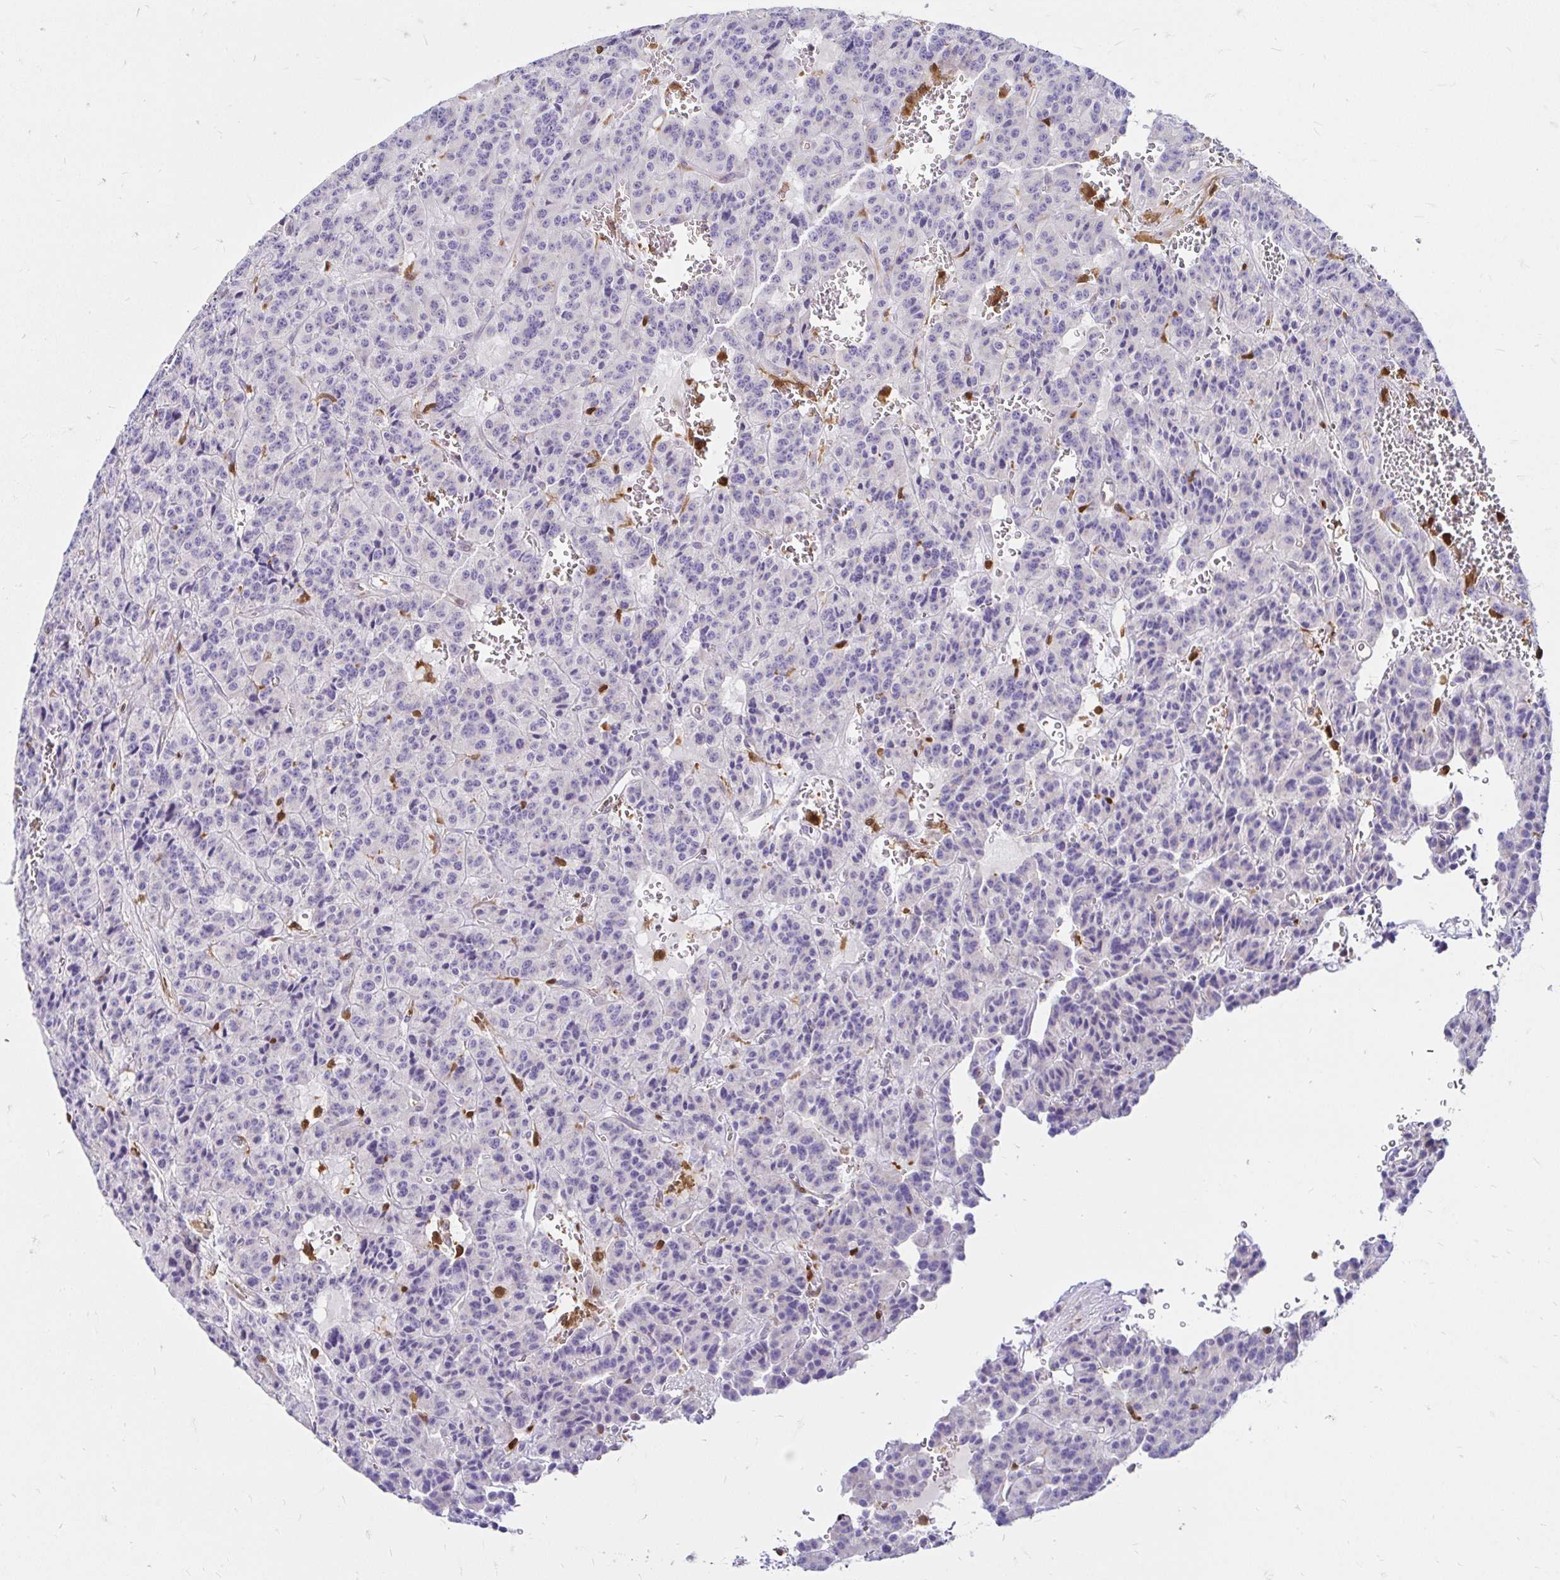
{"staining": {"intensity": "negative", "quantity": "none", "location": "none"}, "tissue": "carcinoid", "cell_type": "Tumor cells", "image_type": "cancer", "snomed": [{"axis": "morphology", "description": "Carcinoid, malignant, NOS"}, {"axis": "topography", "description": "Lung"}], "caption": "Carcinoid was stained to show a protein in brown. There is no significant positivity in tumor cells.", "gene": "PYCARD", "patient": {"sex": "female", "age": 71}}